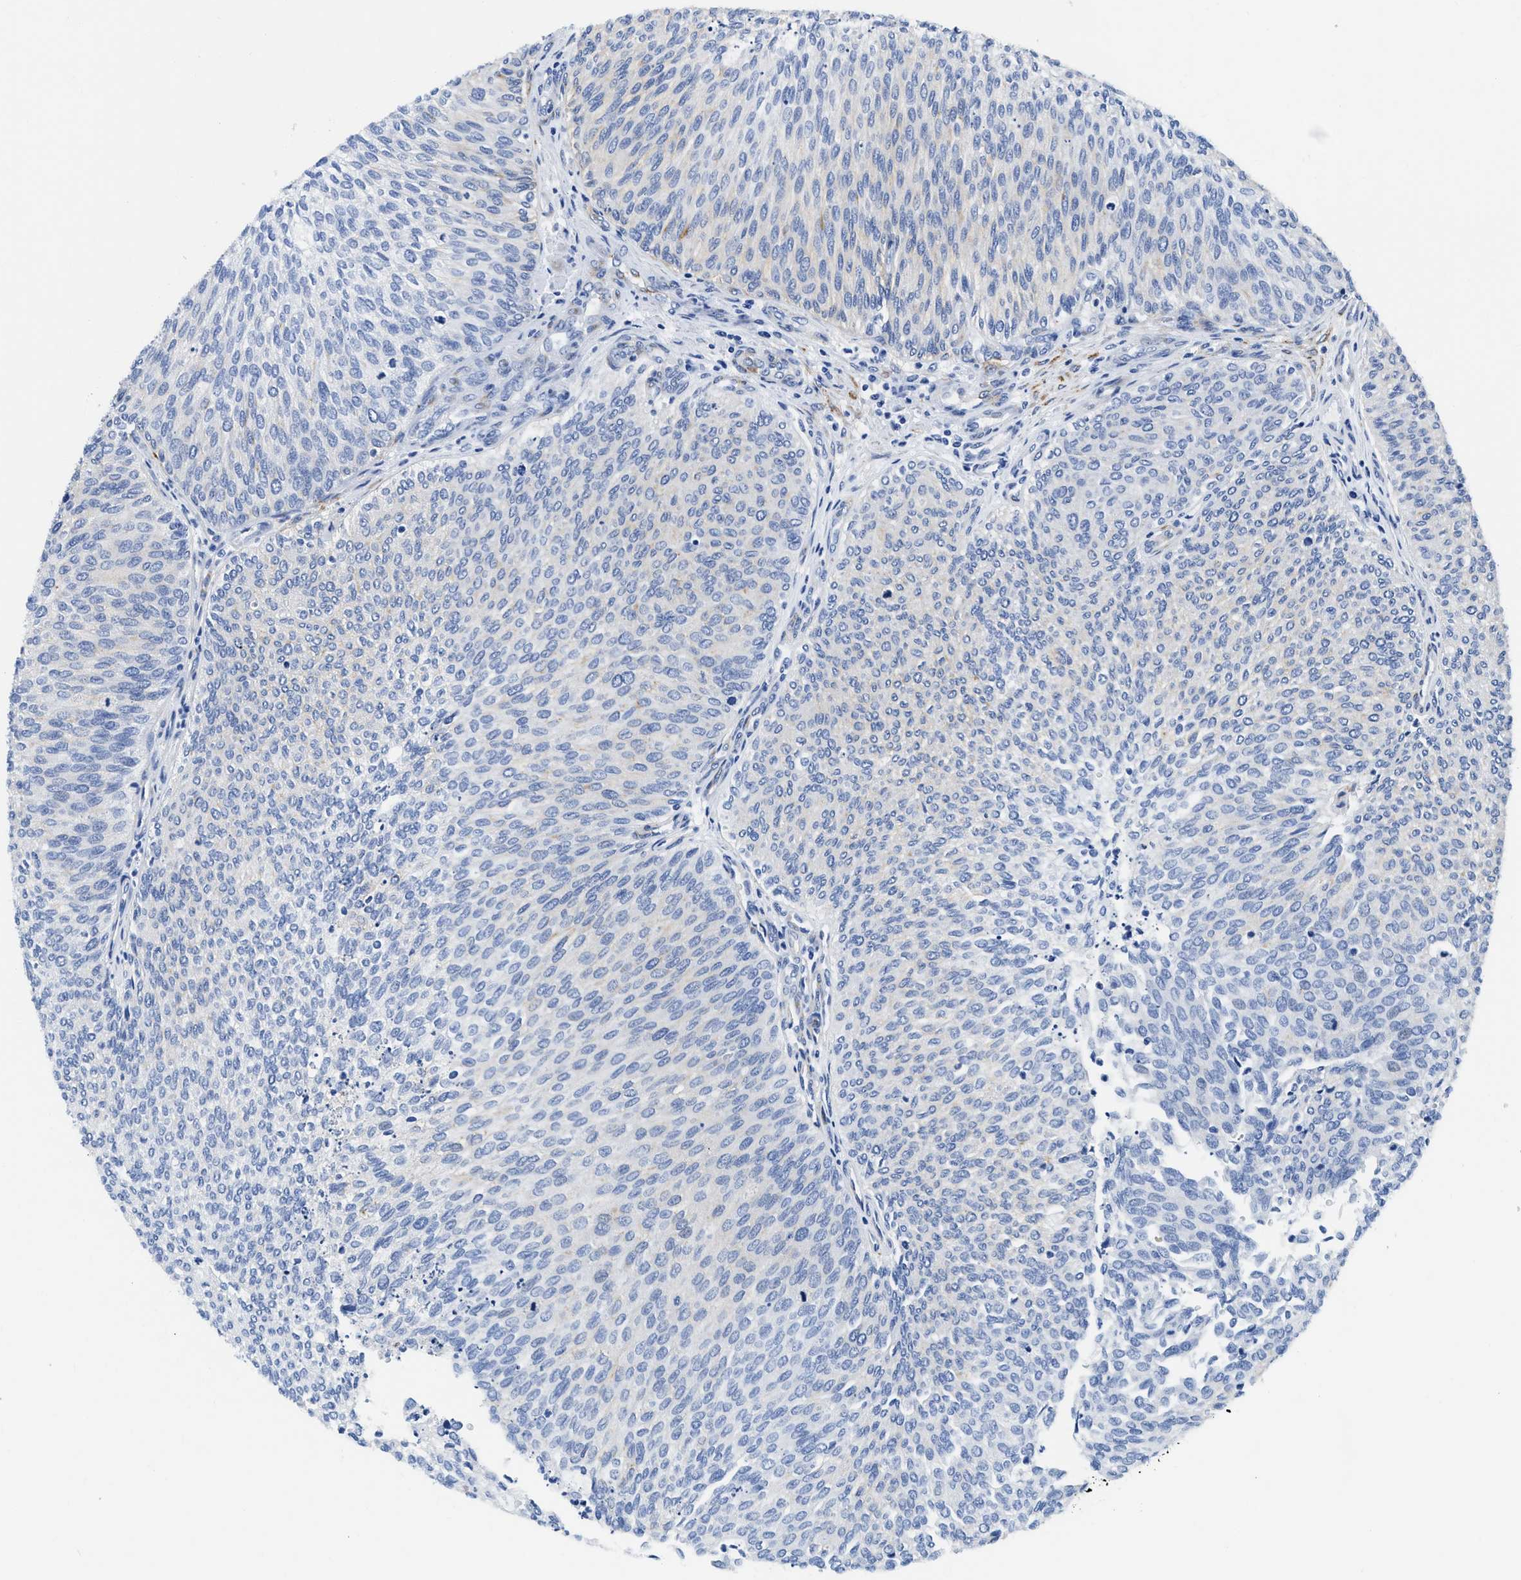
{"staining": {"intensity": "negative", "quantity": "none", "location": "none"}, "tissue": "urothelial cancer", "cell_type": "Tumor cells", "image_type": "cancer", "snomed": [{"axis": "morphology", "description": "Urothelial carcinoma, Low grade"}, {"axis": "topography", "description": "Urinary bladder"}], "caption": "There is no significant positivity in tumor cells of urothelial carcinoma (low-grade).", "gene": "TVP23B", "patient": {"sex": "female", "age": 79}}